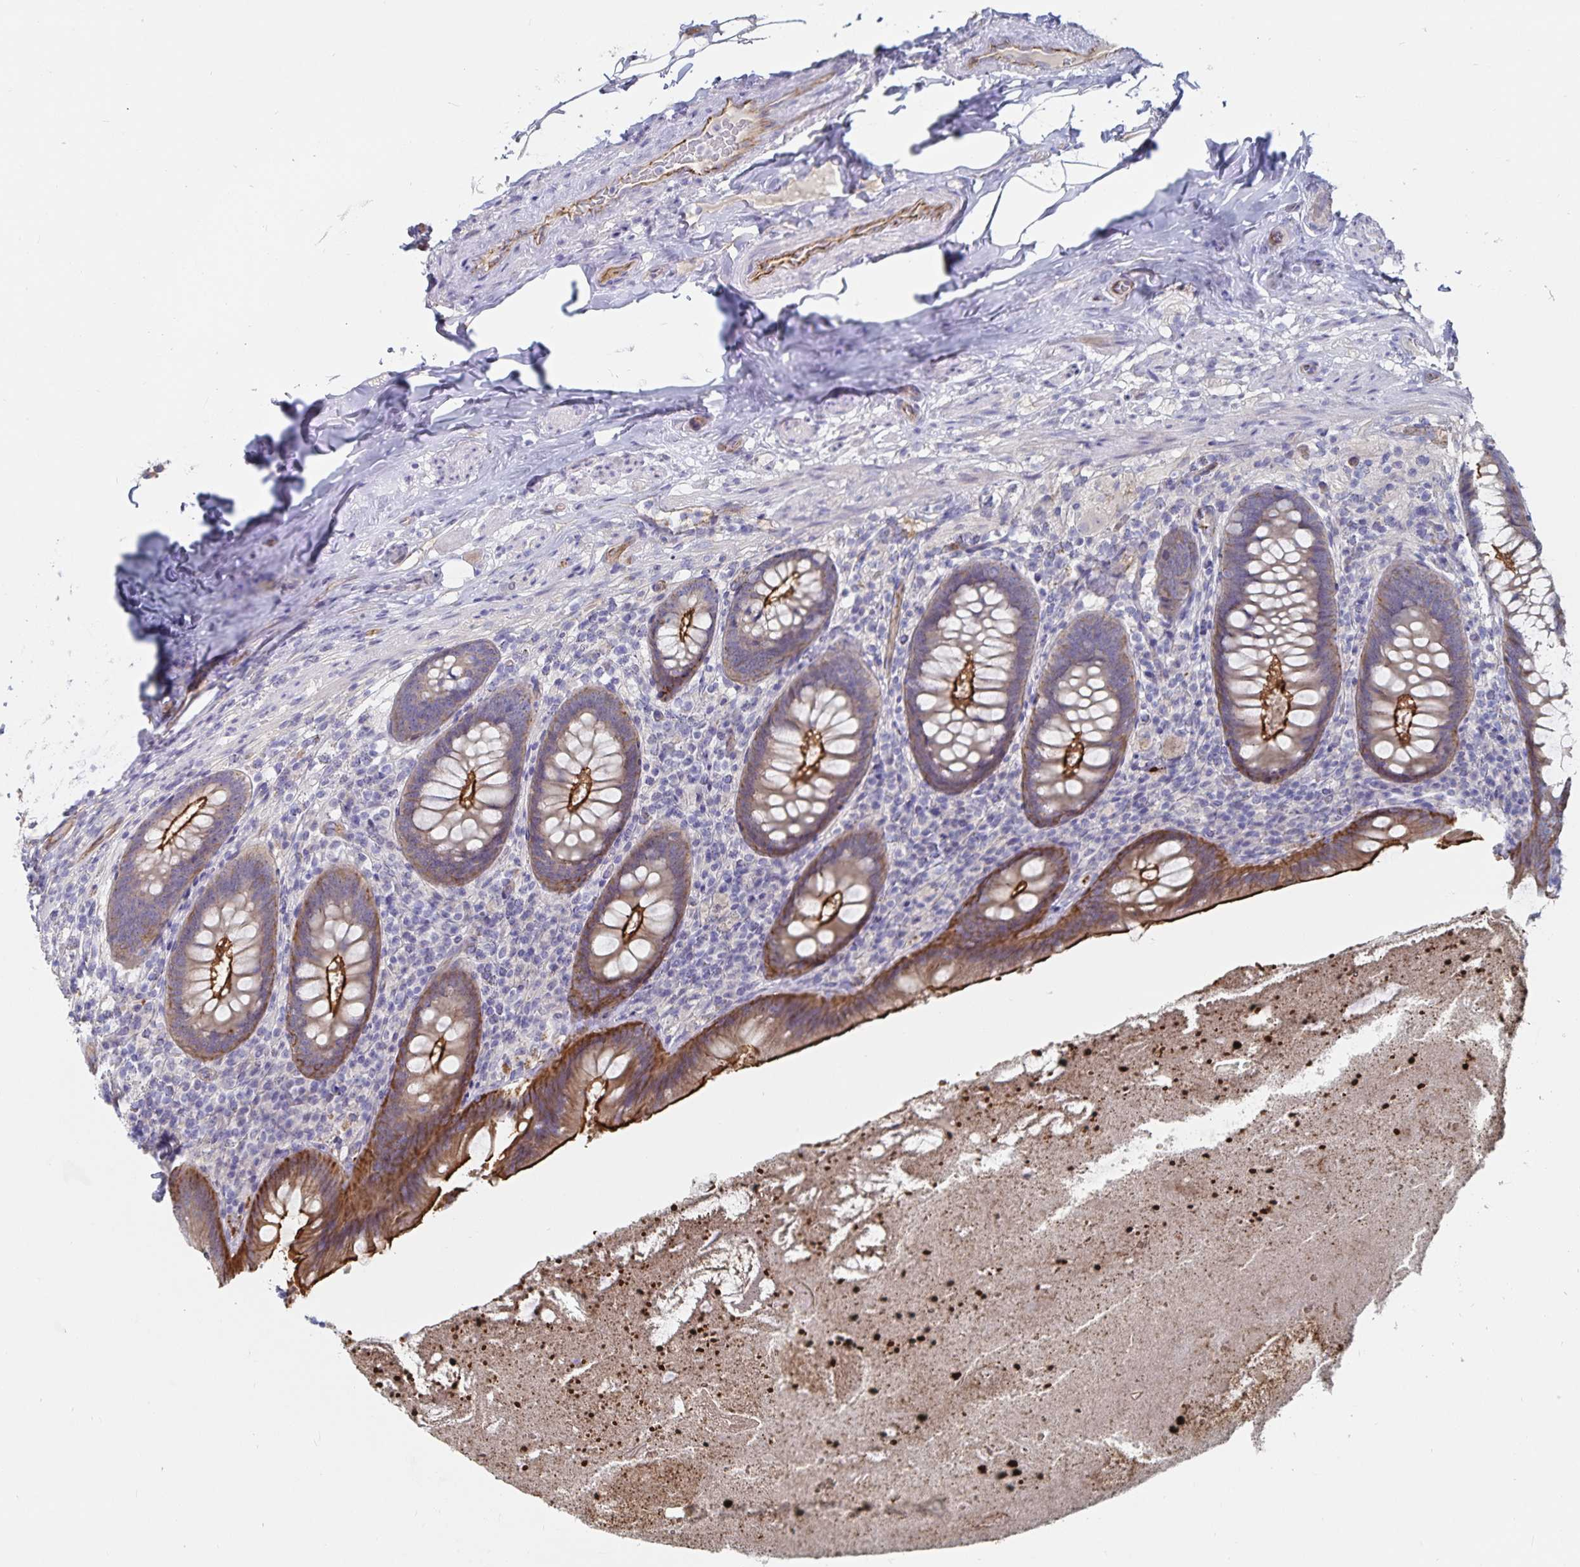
{"staining": {"intensity": "moderate", "quantity": "25%-75%", "location": "cytoplasmic/membranous"}, "tissue": "appendix", "cell_type": "Glandular cells", "image_type": "normal", "snomed": [{"axis": "morphology", "description": "Normal tissue, NOS"}, {"axis": "topography", "description": "Appendix"}], "caption": "Benign appendix demonstrates moderate cytoplasmic/membranous positivity in approximately 25%-75% of glandular cells.", "gene": "SSTR1", "patient": {"sex": "male", "age": 47}}